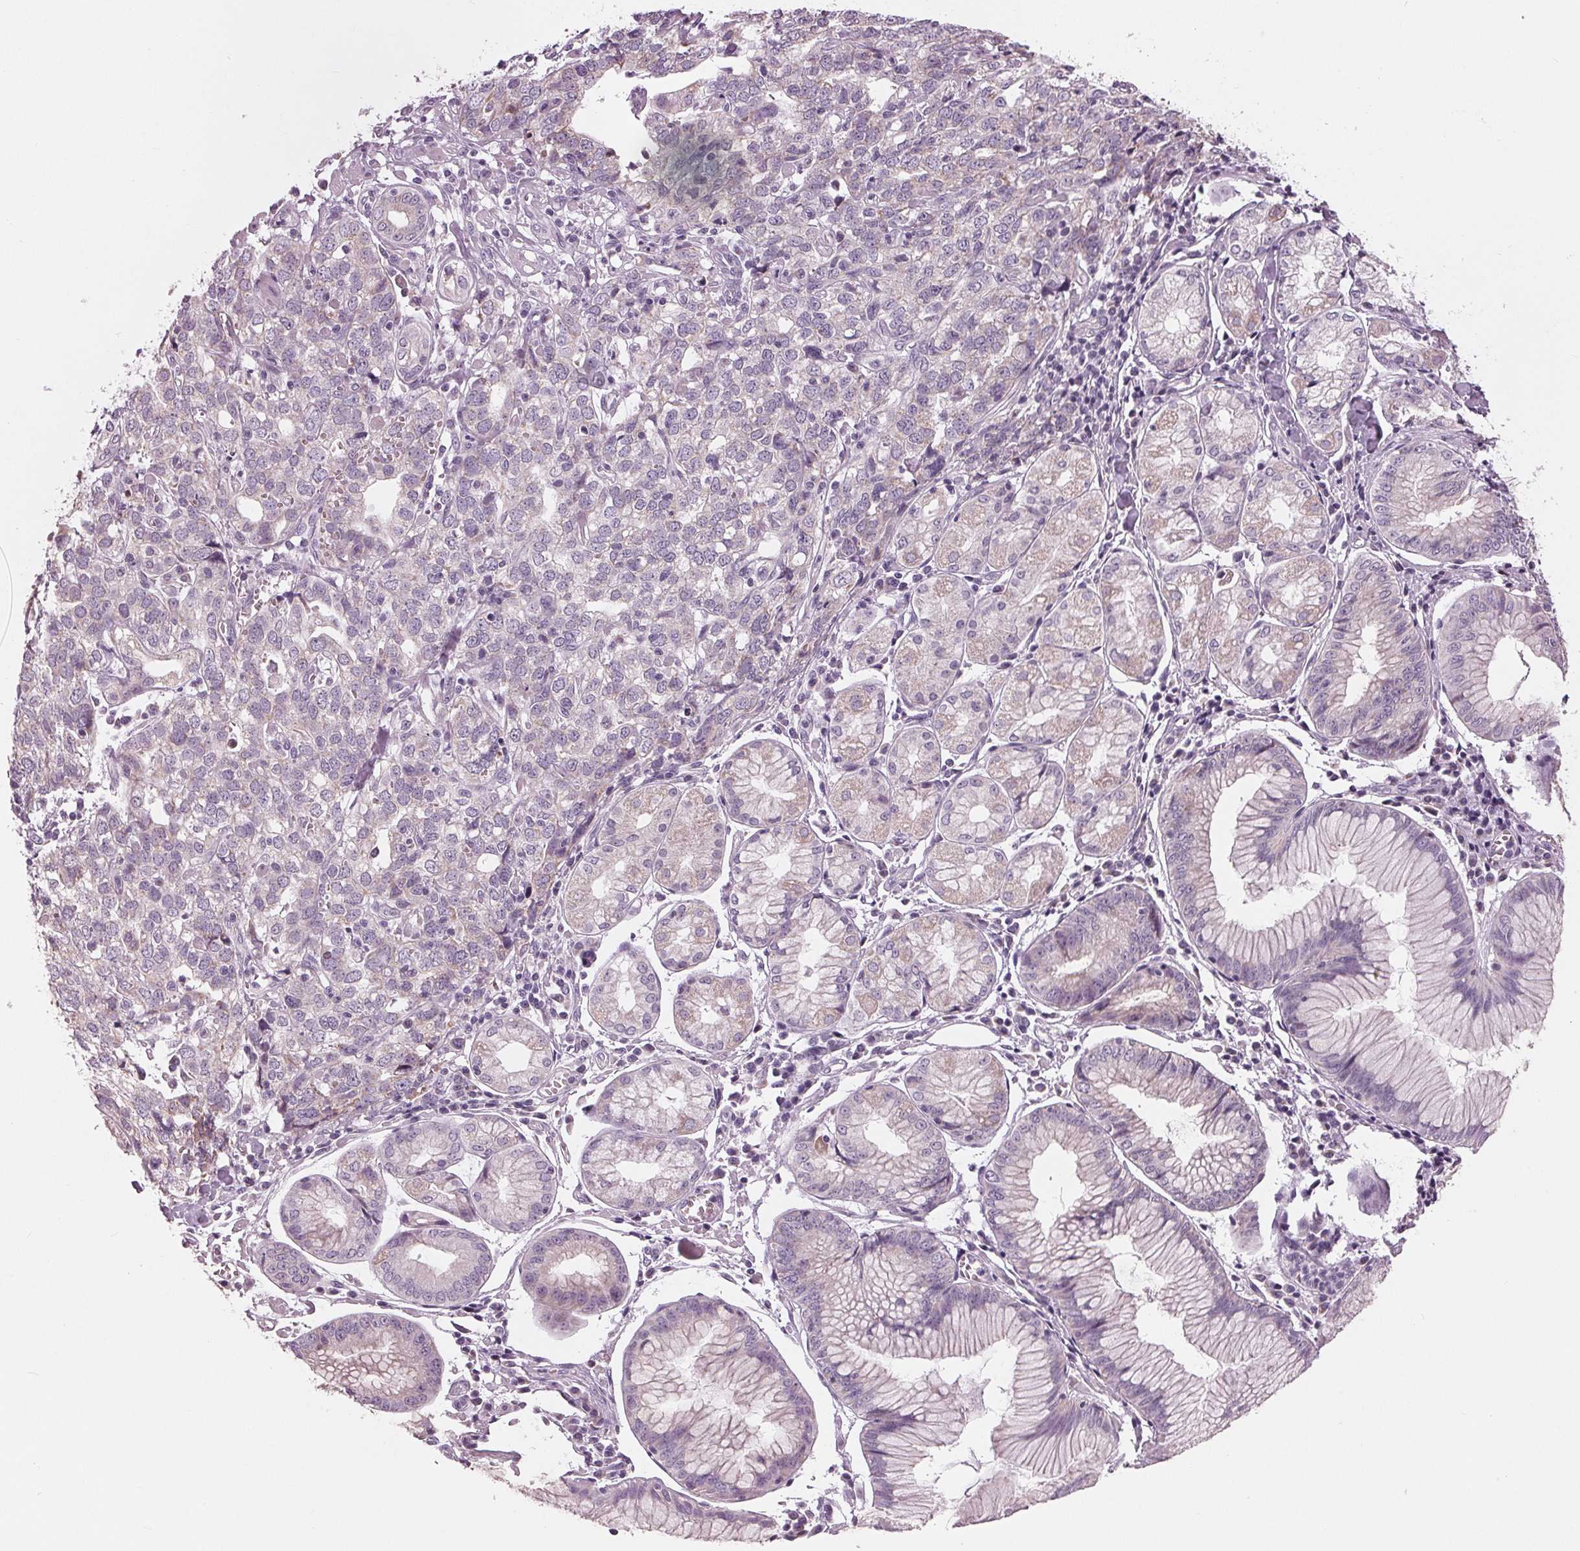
{"staining": {"intensity": "negative", "quantity": "none", "location": "none"}, "tissue": "stomach cancer", "cell_type": "Tumor cells", "image_type": "cancer", "snomed": [{"axis": "morphology", "description": "Adenocarcinoma, NOS"}, {"axis": "topography", "description": "Stomach, upper"}], "caption": "Stomach adenocarcinoma was stained to show a protein in brown. There is no significant staining in tumor cells. Brightfield microscopy of immunohistochemistry (IHC) stained with DAB (3,3'-diaminobenzidine) (brown) and hematoxylin (blue), captured at high magnification.", "gene": "SAMD4A", "patient": {"sex": "male", "age": 81}}